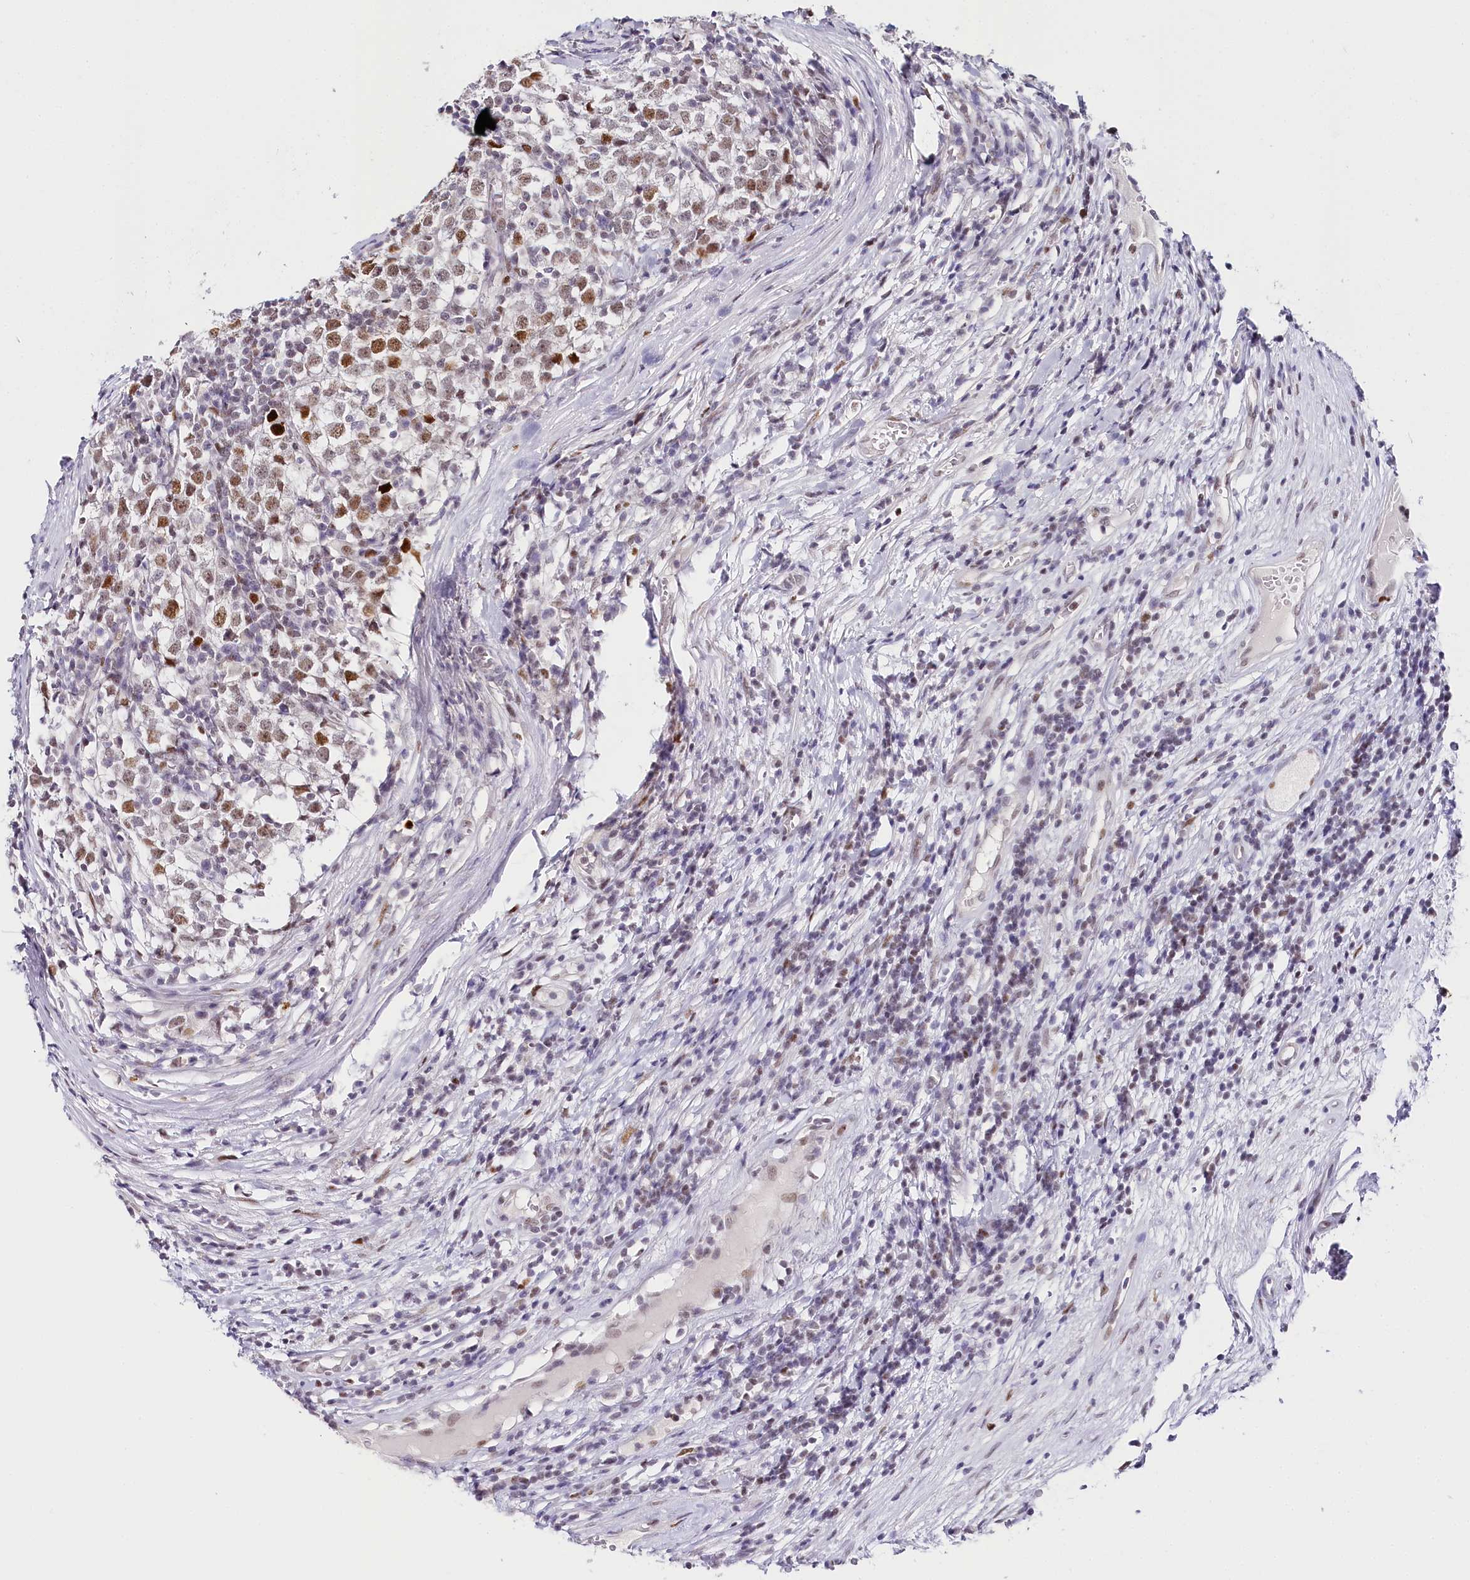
{"staining": {"intensity": "moderate", "quantity": ">75%", "location": "nuclear"}, "tissue": "testis cancer", "cell_type": "Tumor cells", "image_type": "cancer", "snomed": [{"axis": "morphology", "description": "Seminoma, NOS"}, {"axis": "topography", "description": "Testis"}], "caption": "Human testis seminoma stained with a brown dye shows moderate nuclear positive staining in about >75% of tumor cells.", "gene": "TP53", "patient": {"sex": "male", "age": 65}}